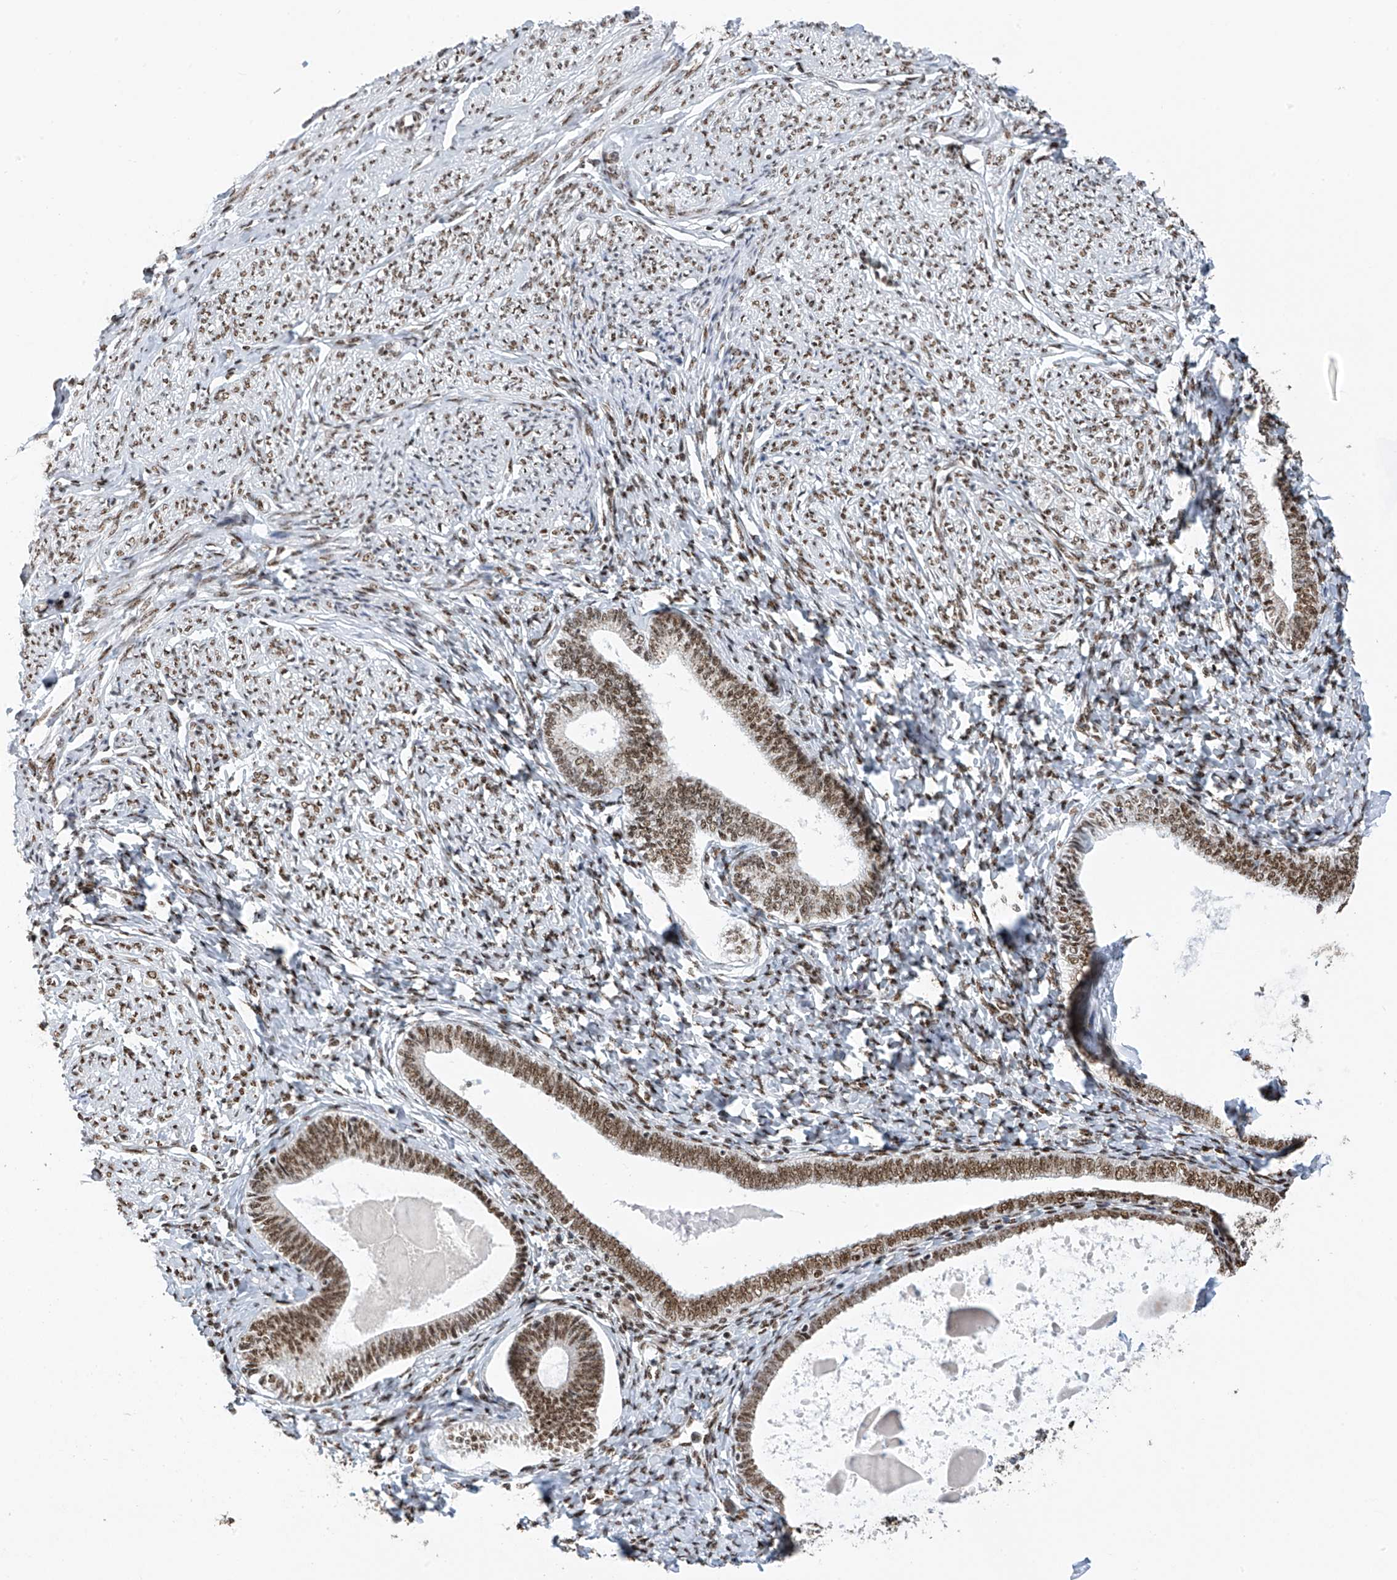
{"staining": {"intensity": "moderate", "quantity": ">75%", "location": "nuclear"}, "tissue": "endometrium", "cell_type": "Cells in endometrial stroma", "image_type": "normal", "snomed": [{"axis": "morphology", "description": "Normal tissue, NOS"}, {"axis": "topography", "description": "Endometrium"}], "caption": "Immunohistochemical staining of benign human endometrium displays medium levels of moderate nuclear staining in approximately >75% of cells in endometrial stroma.", "gene": "APLF", "patient": {"sex": "female", "age": 72}}